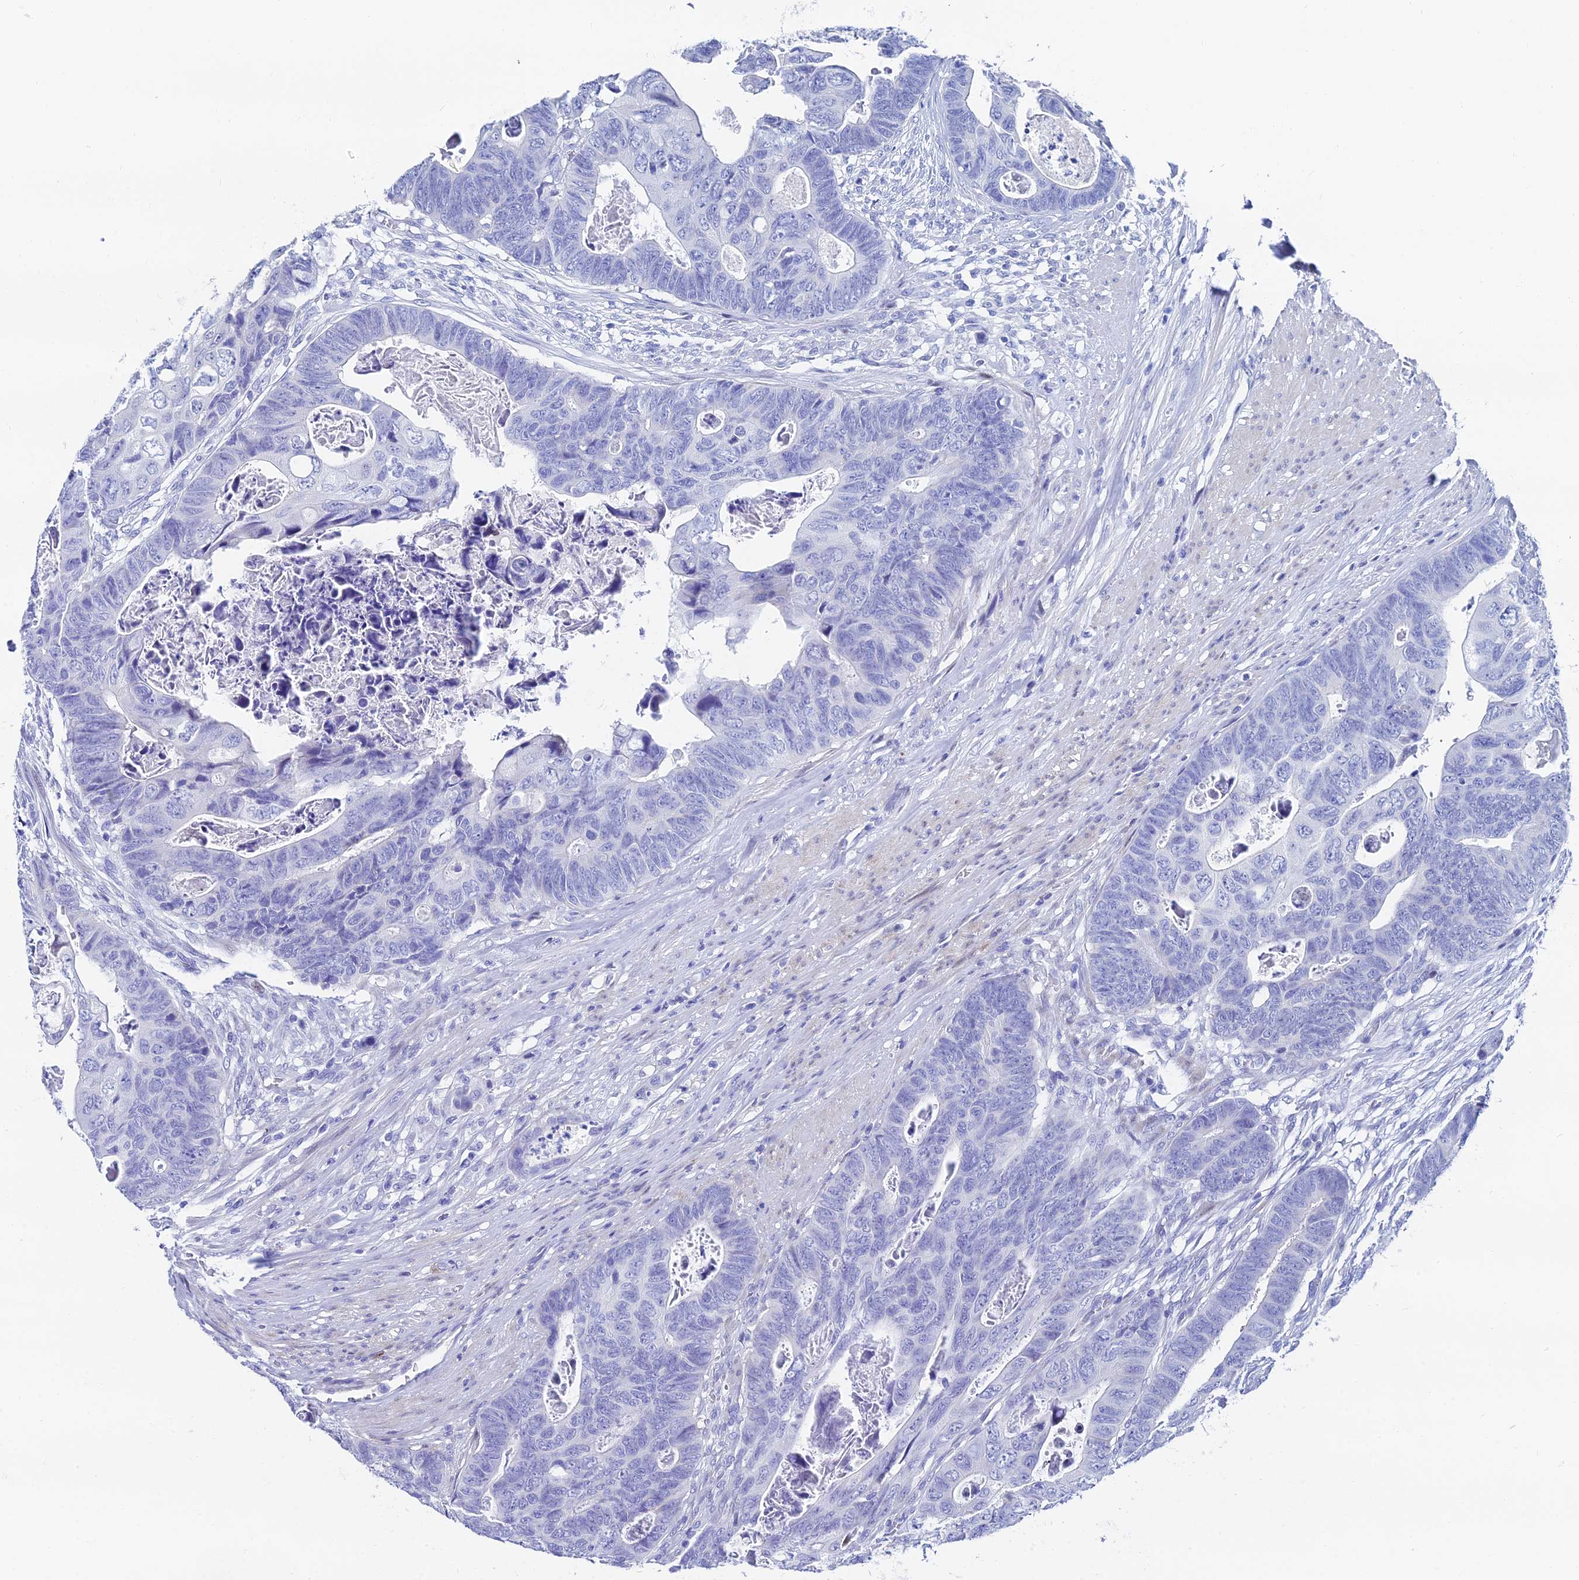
{"staining": {"intensity": "negative", "quantity": "none", "location": "none"}, "tissue": "colorectal cancer", "cell_type": "Tumor cells", "image_type": "cancer", "snomed": [{"axis": "morphology", "description": "Adenocarcinoma, NOS"}, {"axis": "topography", "description": "Rectum"}], "caption": "A high-resolution micrograph shows IHC staining of colorectal cancer (adenocarcinoma), which demonstrates no significant positivity in tumor cells.", "gene": "HSPA1L", "patient": {"sex": "female", "age": 78}}